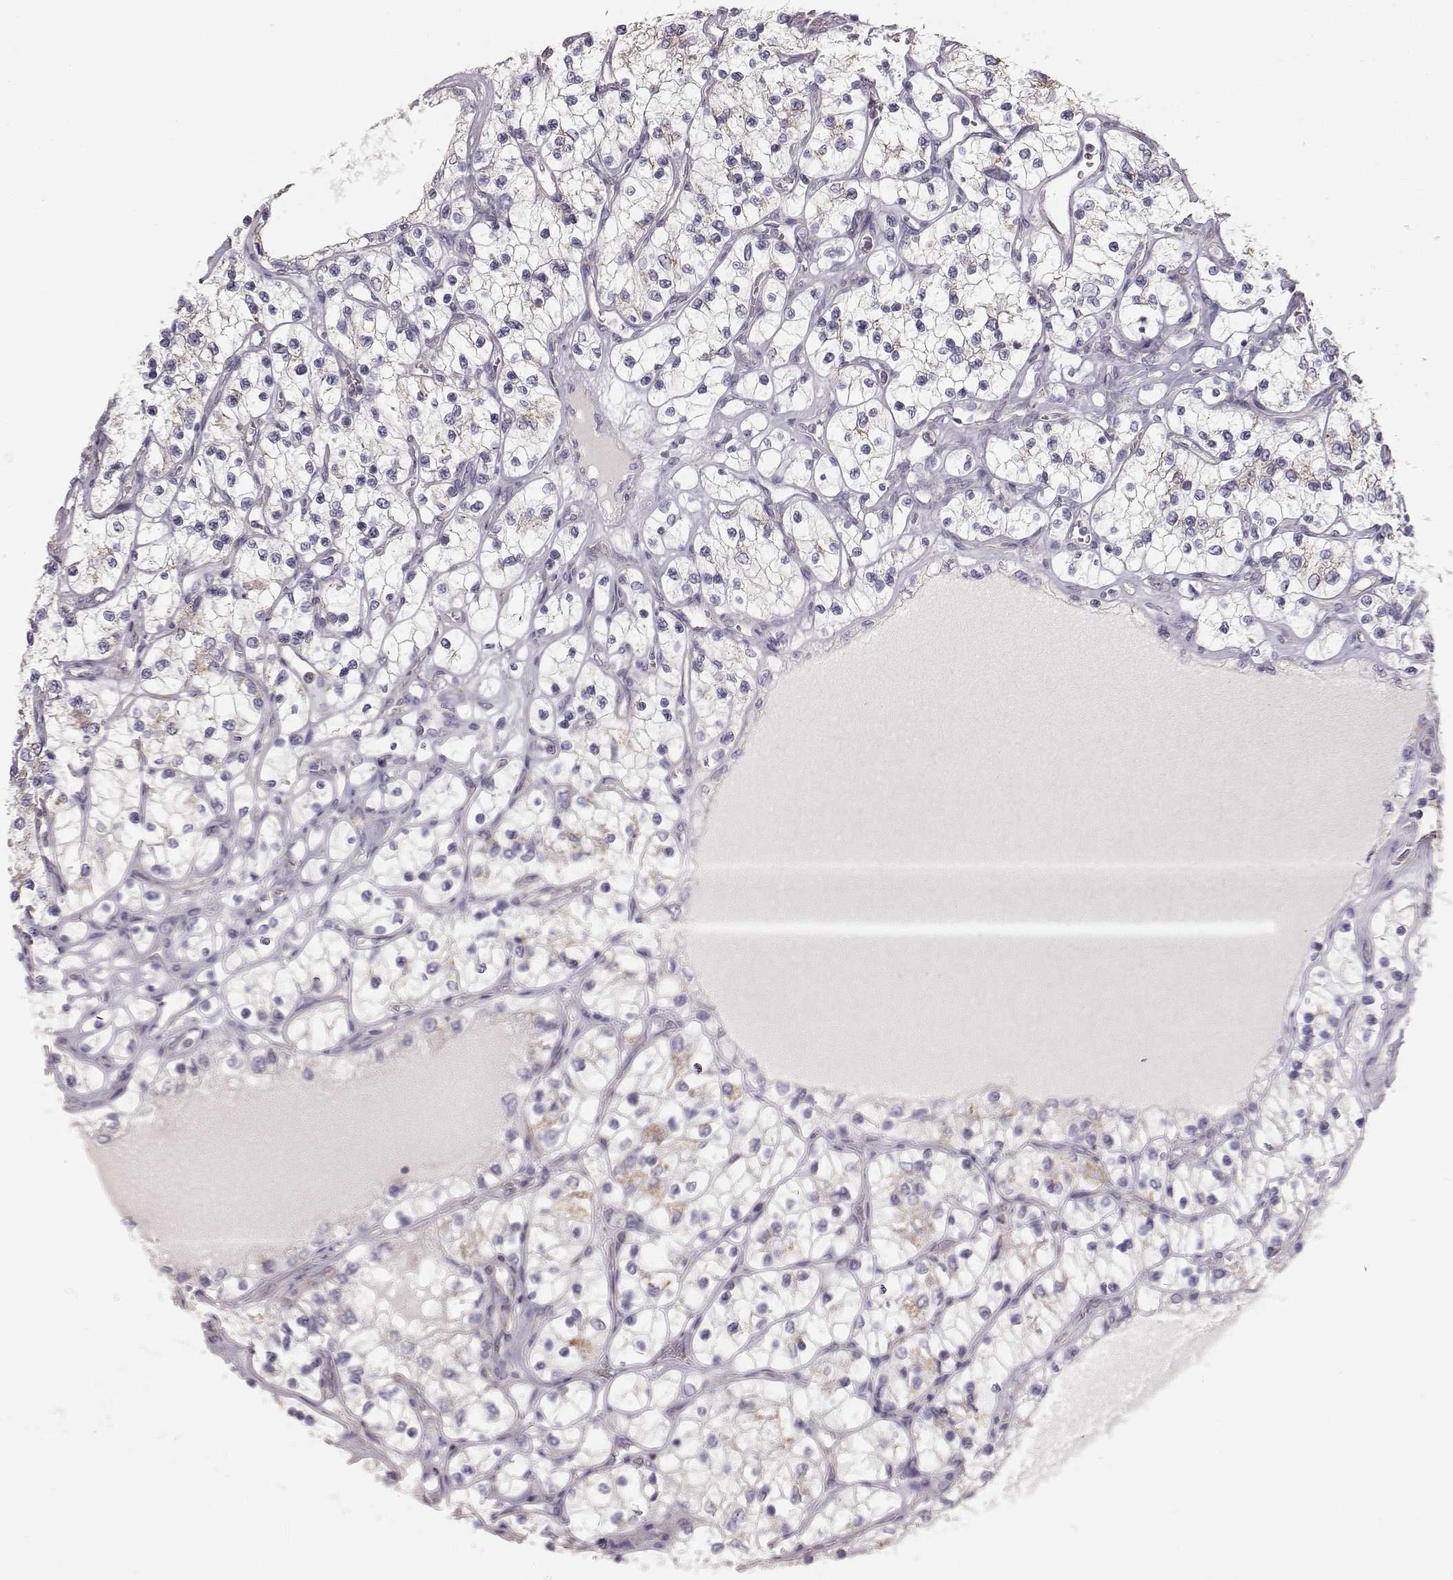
{"staining": {"intensity": "weak", "quantity": "25%-75%", "location": "cytoplasmic/membranous"}, "tissue": "renal cancer", "cell_type": "Tumor cells", "image_type": "cancer", "snomed": [{"axis": "morphology", "description": "Adenocarcinoma, NOS"}, {"axis": "topography", "description": "Kidney"}], "caption": "A high-resolution photomicrograph shows immunohistochemistry (IHC) staining of renal cancer, which demonstrates weak cytoplasmic/membranous staining in about 25%-75% of tumor cells.", "gene": "ABCD3", "patient": {"sex": "female", "age": 69}}